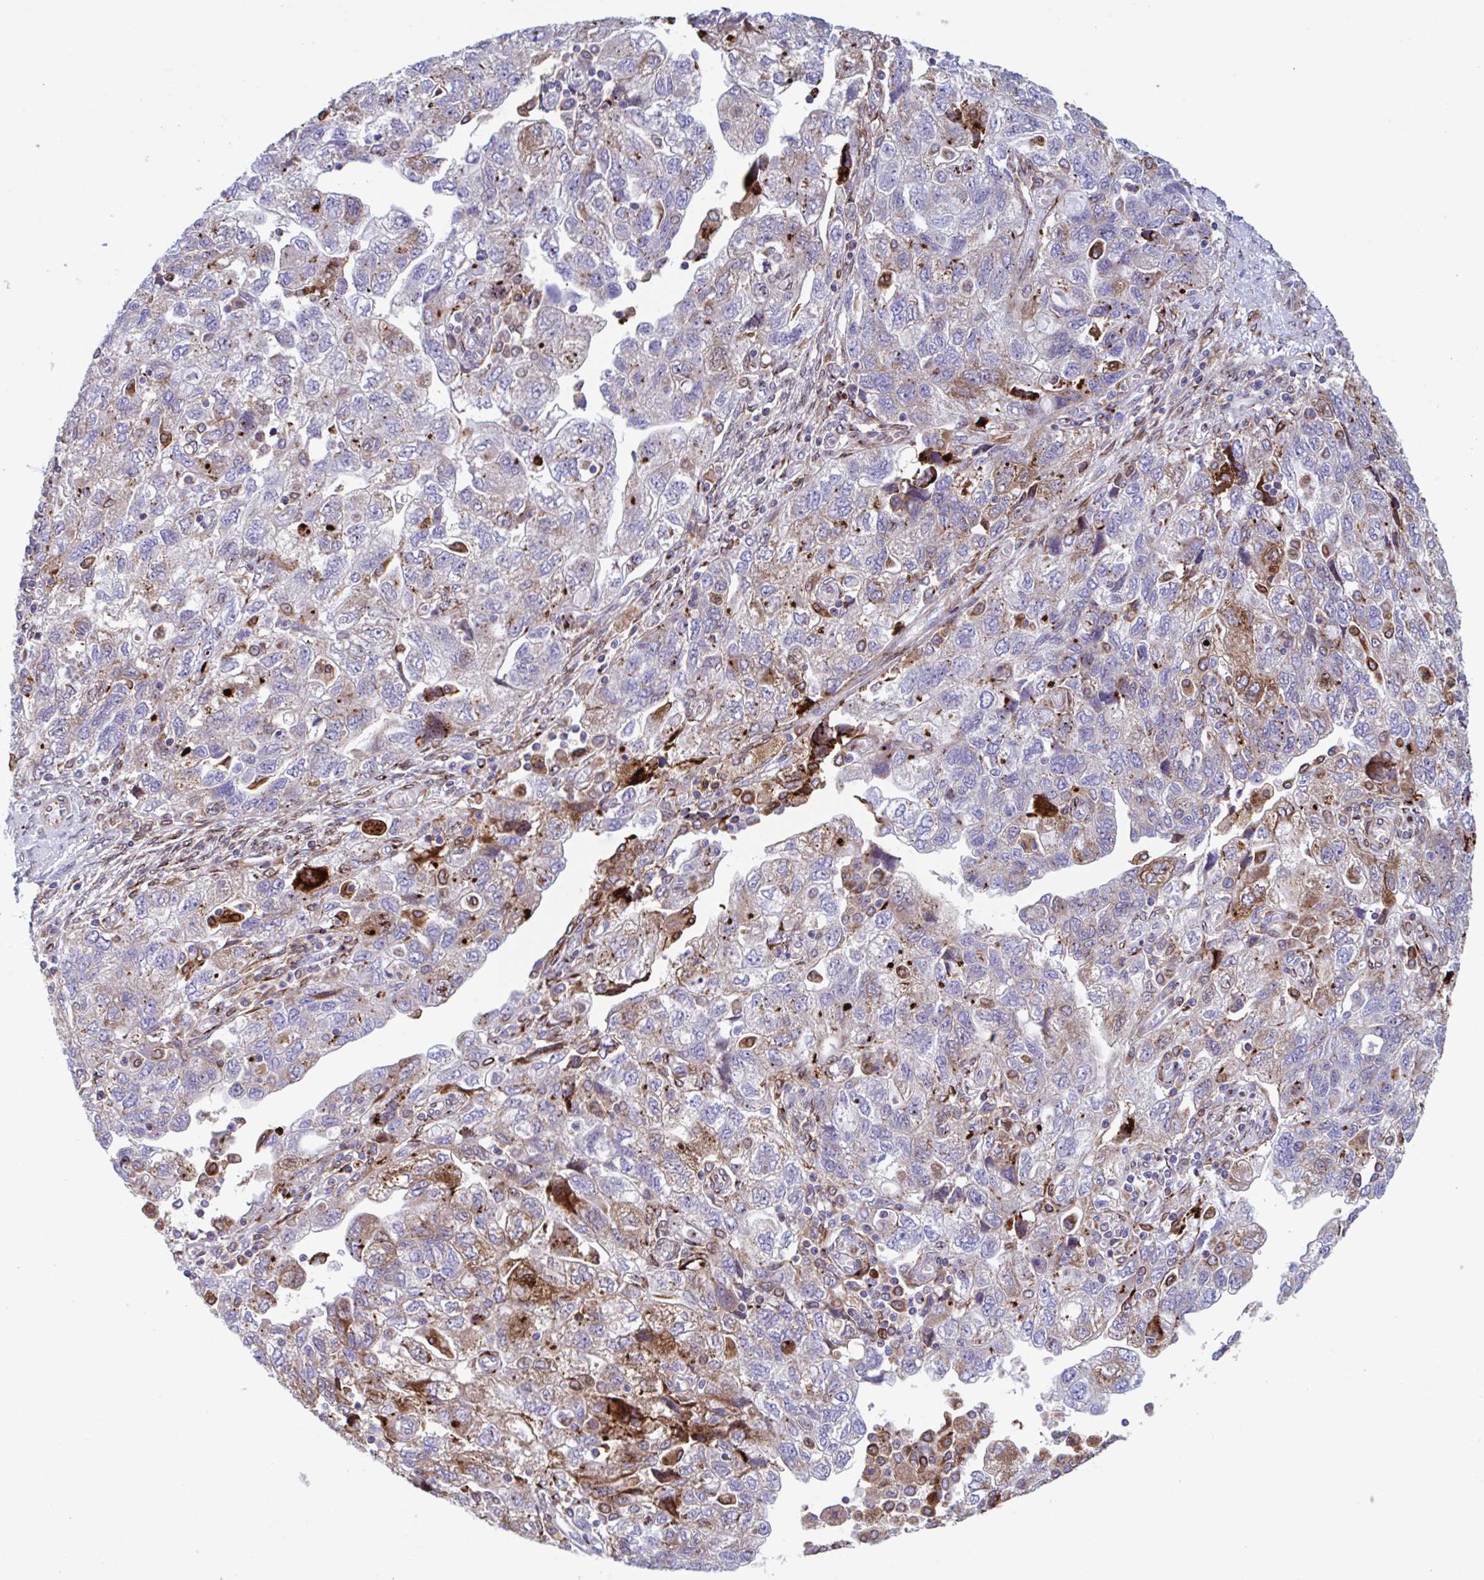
{"staining": {"intensity": "weak", "quantity": "<25%", "location": "cytoplasmic/membranous"}, "tissue": "ovarian cancer", "cell_type": "Tumor cells", "image_type": "cancer", "snomed": [{"axis": "morphology", "description": "Carcinoma, NOS"}, {"axis": "morphology", "description": "Cystadenocarcinoma, serous, NOS"}, {"axis": "topography", "description": "Ovary"}], "caption": "Tumor cells are negative for protein expression in human ovarian cancer.", "gene": "RFK", "patient": {"sex": "female", "age": 69}}